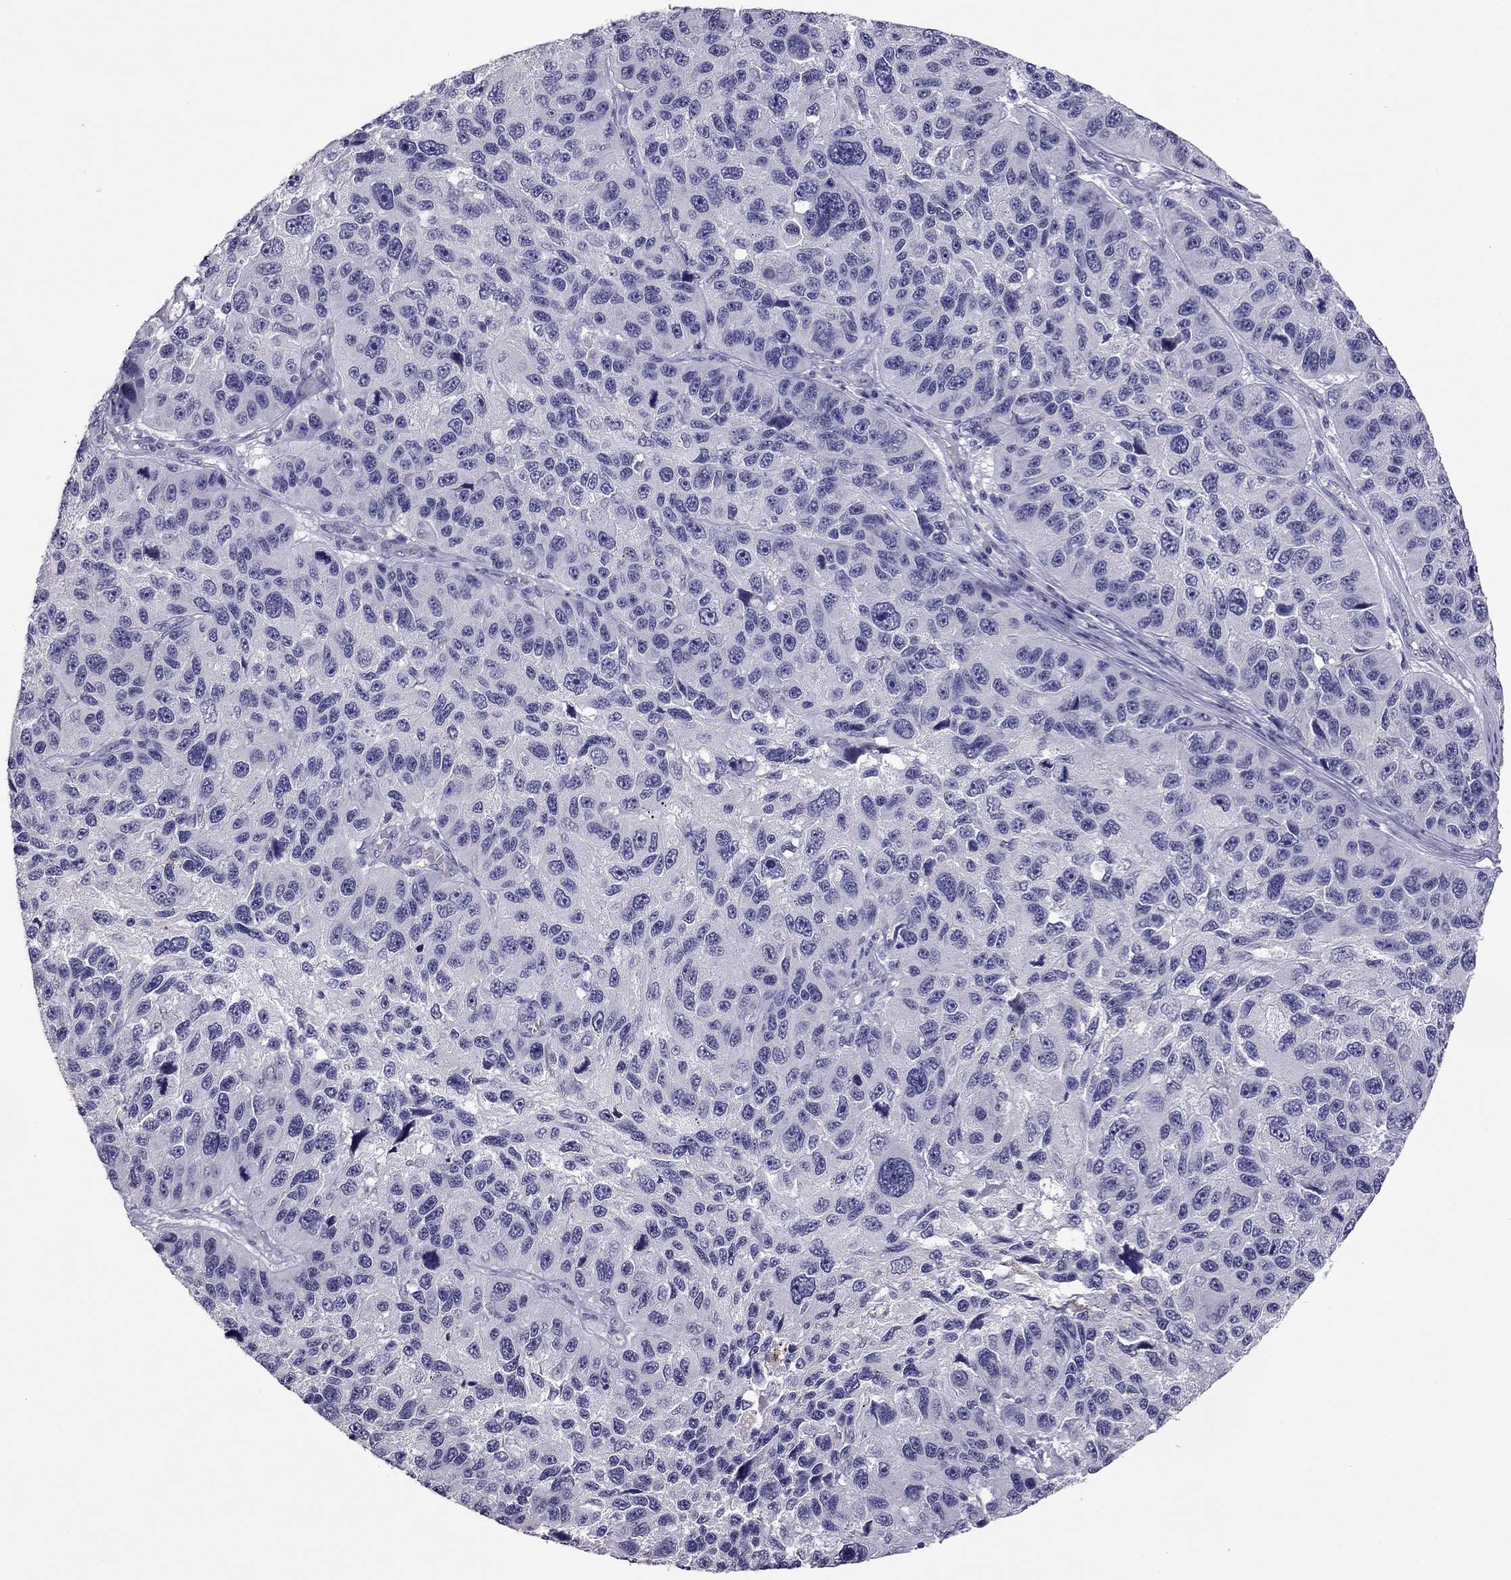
{"staining": {"intensity": "negative", "quantity": "none", "location": "none"}, "tissue": "melanoma", "cell_type": "Tumor cells", "image_type": "cancer", "snomed": [{"axis": "morphology", "description": "Malignant melanoma, NOS"}, {"axis": "topography", "description": "Skin"}], "caption": "The image reveals no significant expression in tumor cells of malignant melanoma.", "gene": "RHO", "patient": {"sex": "male", "age": 53}}